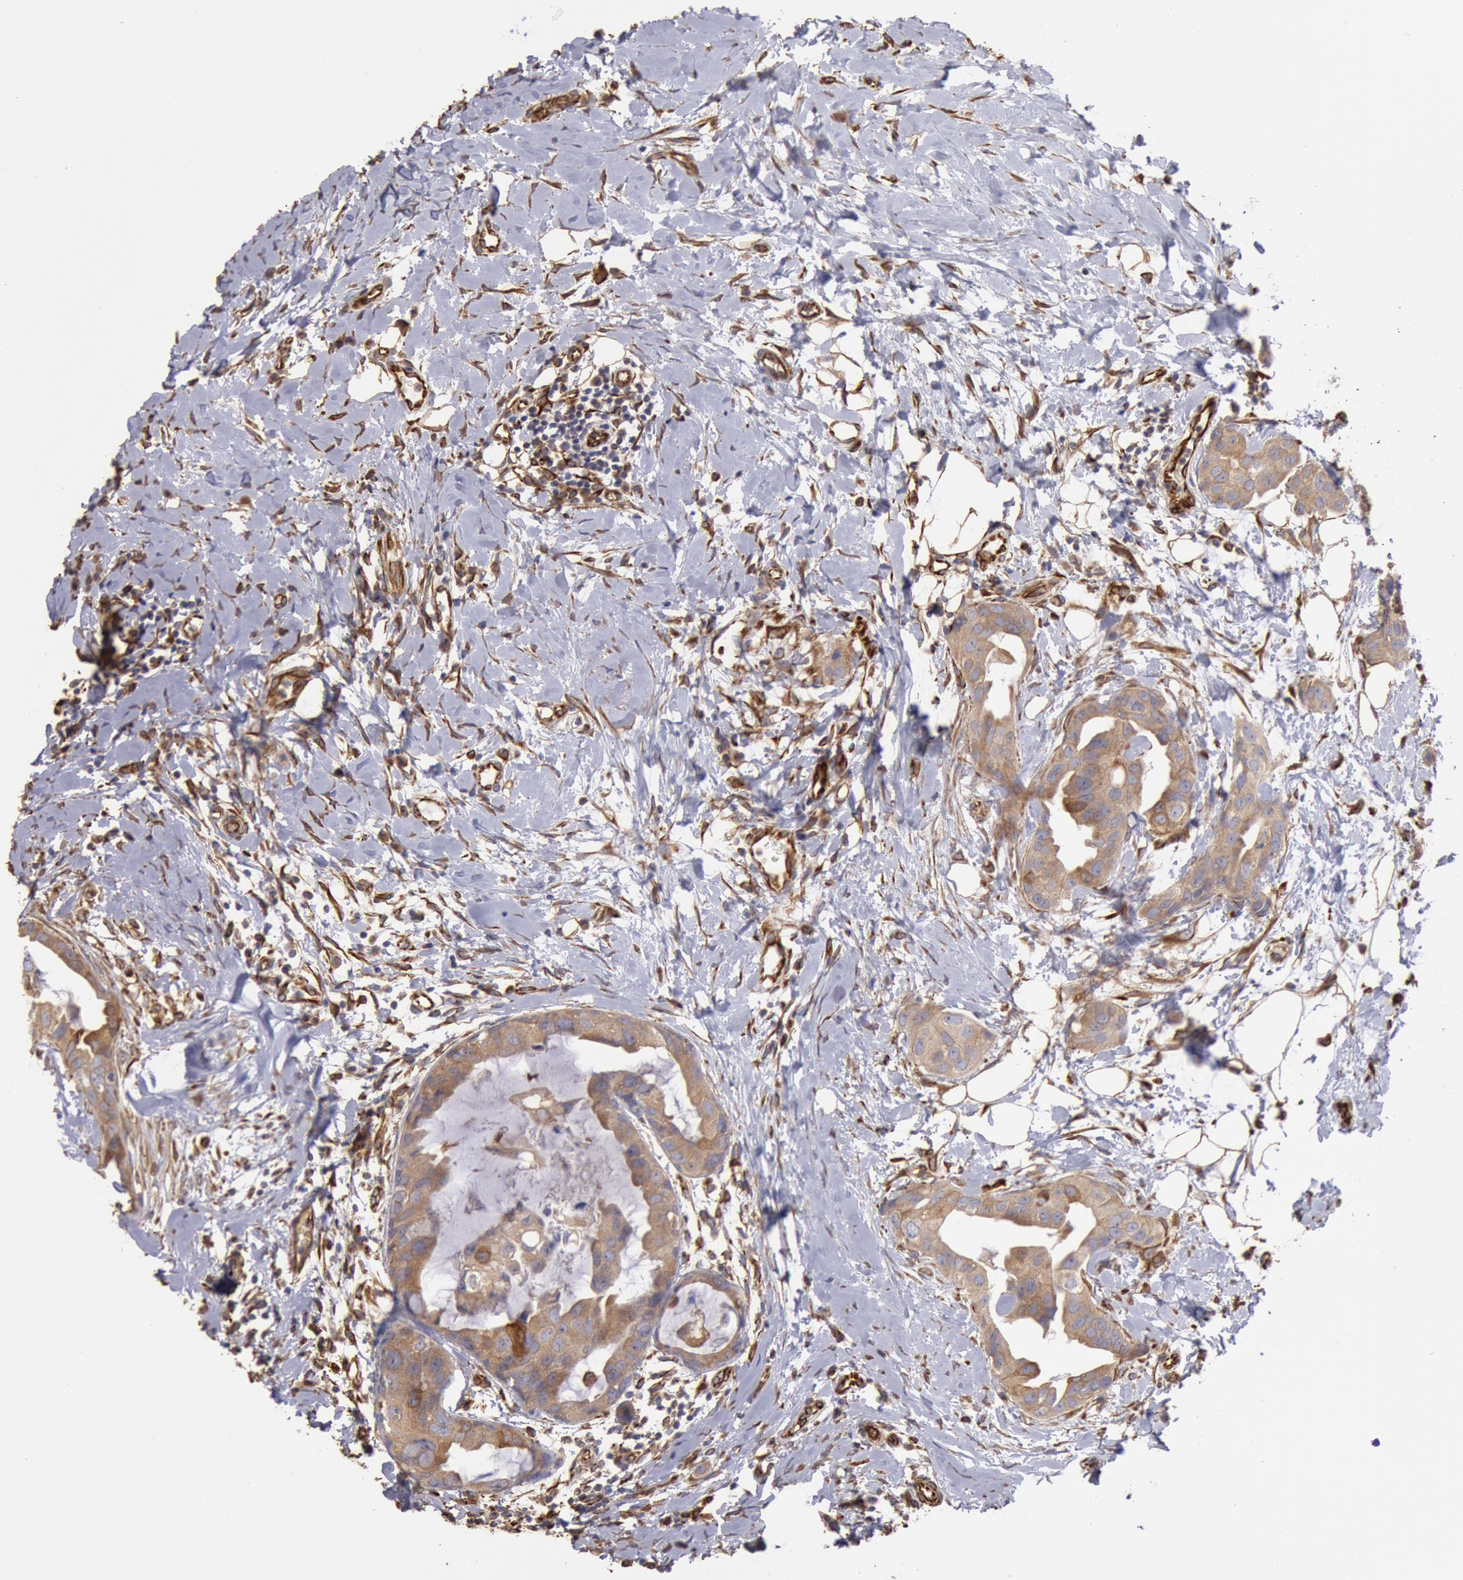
{"staining": {"intensity": "moderate", "quantity": ">75%", "location": "cytoplasmic/membranous"}, "tissue": "breast cancer", "cell_type": "Tumor cells", "image_type": "cancer", "snomed": [{"axis": "morphology", "description": "Duct carcinoma"}, {"axis": "topography", "description": "Breast"}], "caption": "Protein expression analysis of breast cancer (infiltrating ductal carcinoma) exhibits moderate cytoplasmic/membranous positivity in about >75% of tumor cells.", "gene": "RNF139", "patient": {"sex": "female", "age": 40}}